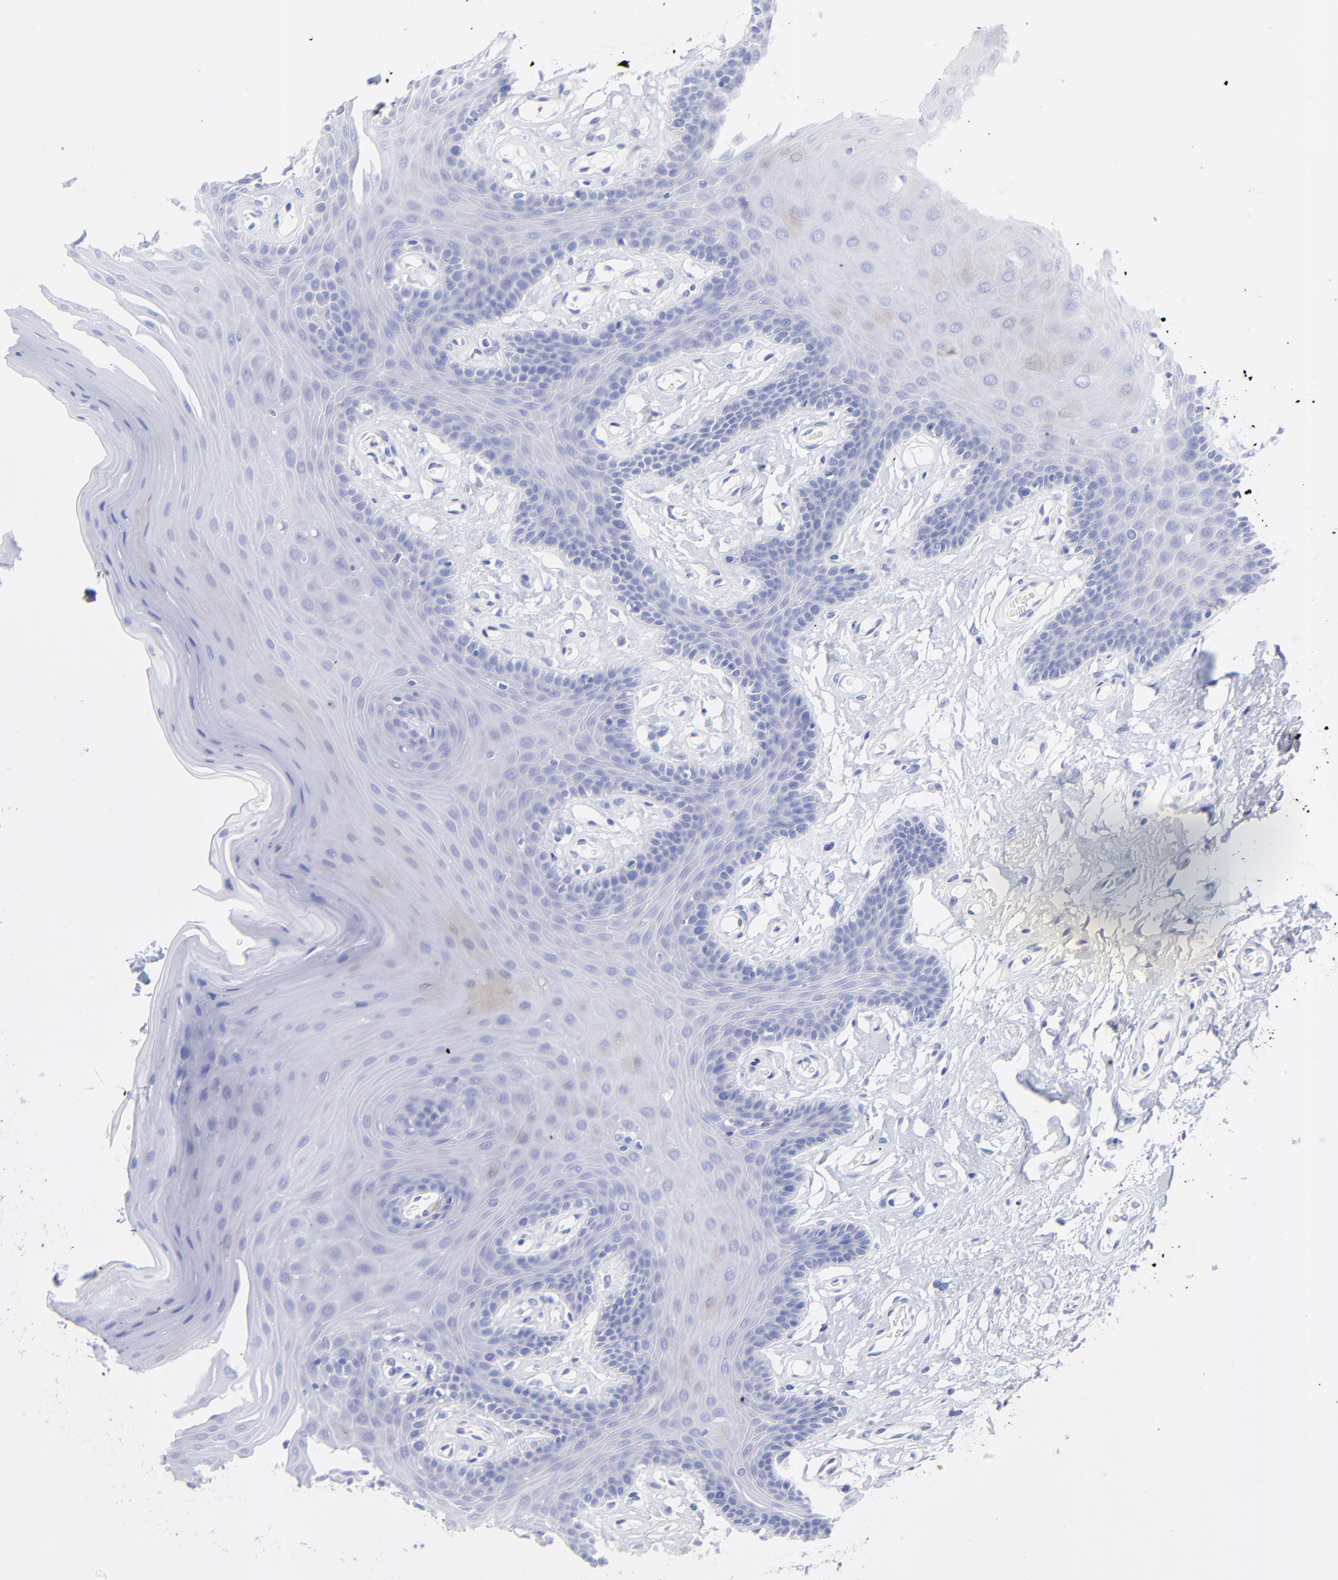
{"staining": {"intensity": "negative", "quantity": "none", "location": "none"}, "tissue": "oral mucosa", "cell_type": "Squamous epithelial cells", "image_type": "normal", "snomed": [{"axis": "morphology", "description": "Normal tissue, NOS"}, {"axis": "morphology", "description": "Squamous cell carcinoma, NOS"}, {"axis": "topography", "description": "Skeletal muscle"}, {"axis": "topography", "description": "Oral tissue"}, {"axis": "topography", "description": "Head-Neck"}], "caption": "Immunohistochemistry (IHC) image of normal oral mucosa: human oral mucosa stained with DAB (3,3'-diaminobenzidine) displays no significant protein staining in squamous epithelial cells.", "gene": "C1QTNF6", "patient": {"sex": "male", "age": 71}}